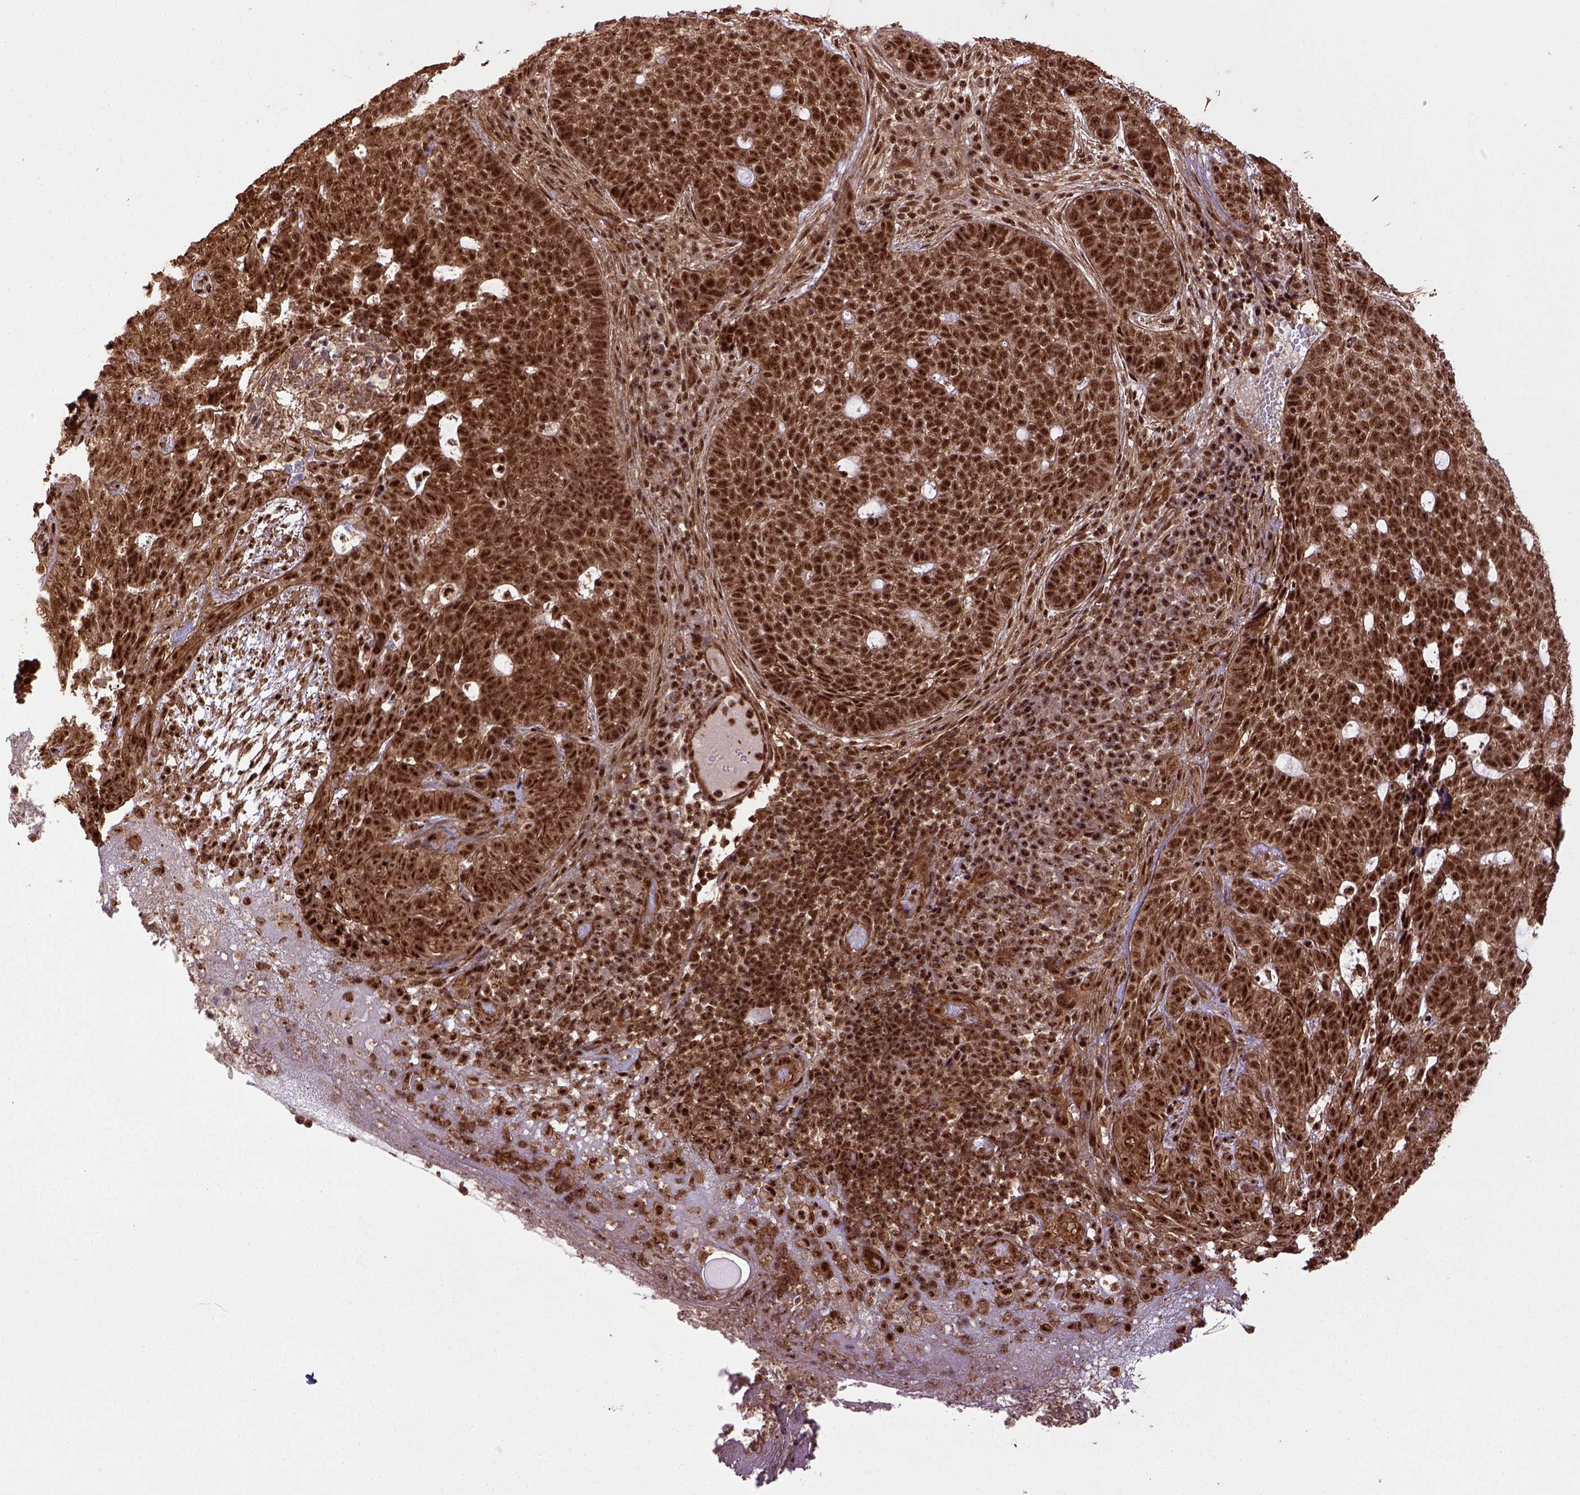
{"staining": {"intensity": "strong", "quantity": ">75%", "location": "nuclear"}, "tissue": "skin cancer", "cell_type": "Tumor cells", "image_type": "cancer", "snomed": [{"axis": "morphology", "description": "Basal cell carcinoma"}, {"axis": "topography", "description": "Skin"}], "caption": "Immunohistochemistry (IHC) micrograph of neoplastic tissue: skin cancer (basal cell carcinoma) stained using IHC displays high levels of strong protein expression localized specifically in the nuclear of tumor cells, appearing as a nuclear brown color.", "gene": "PPIG", "patient": {"sex": "female", "age": 69}}